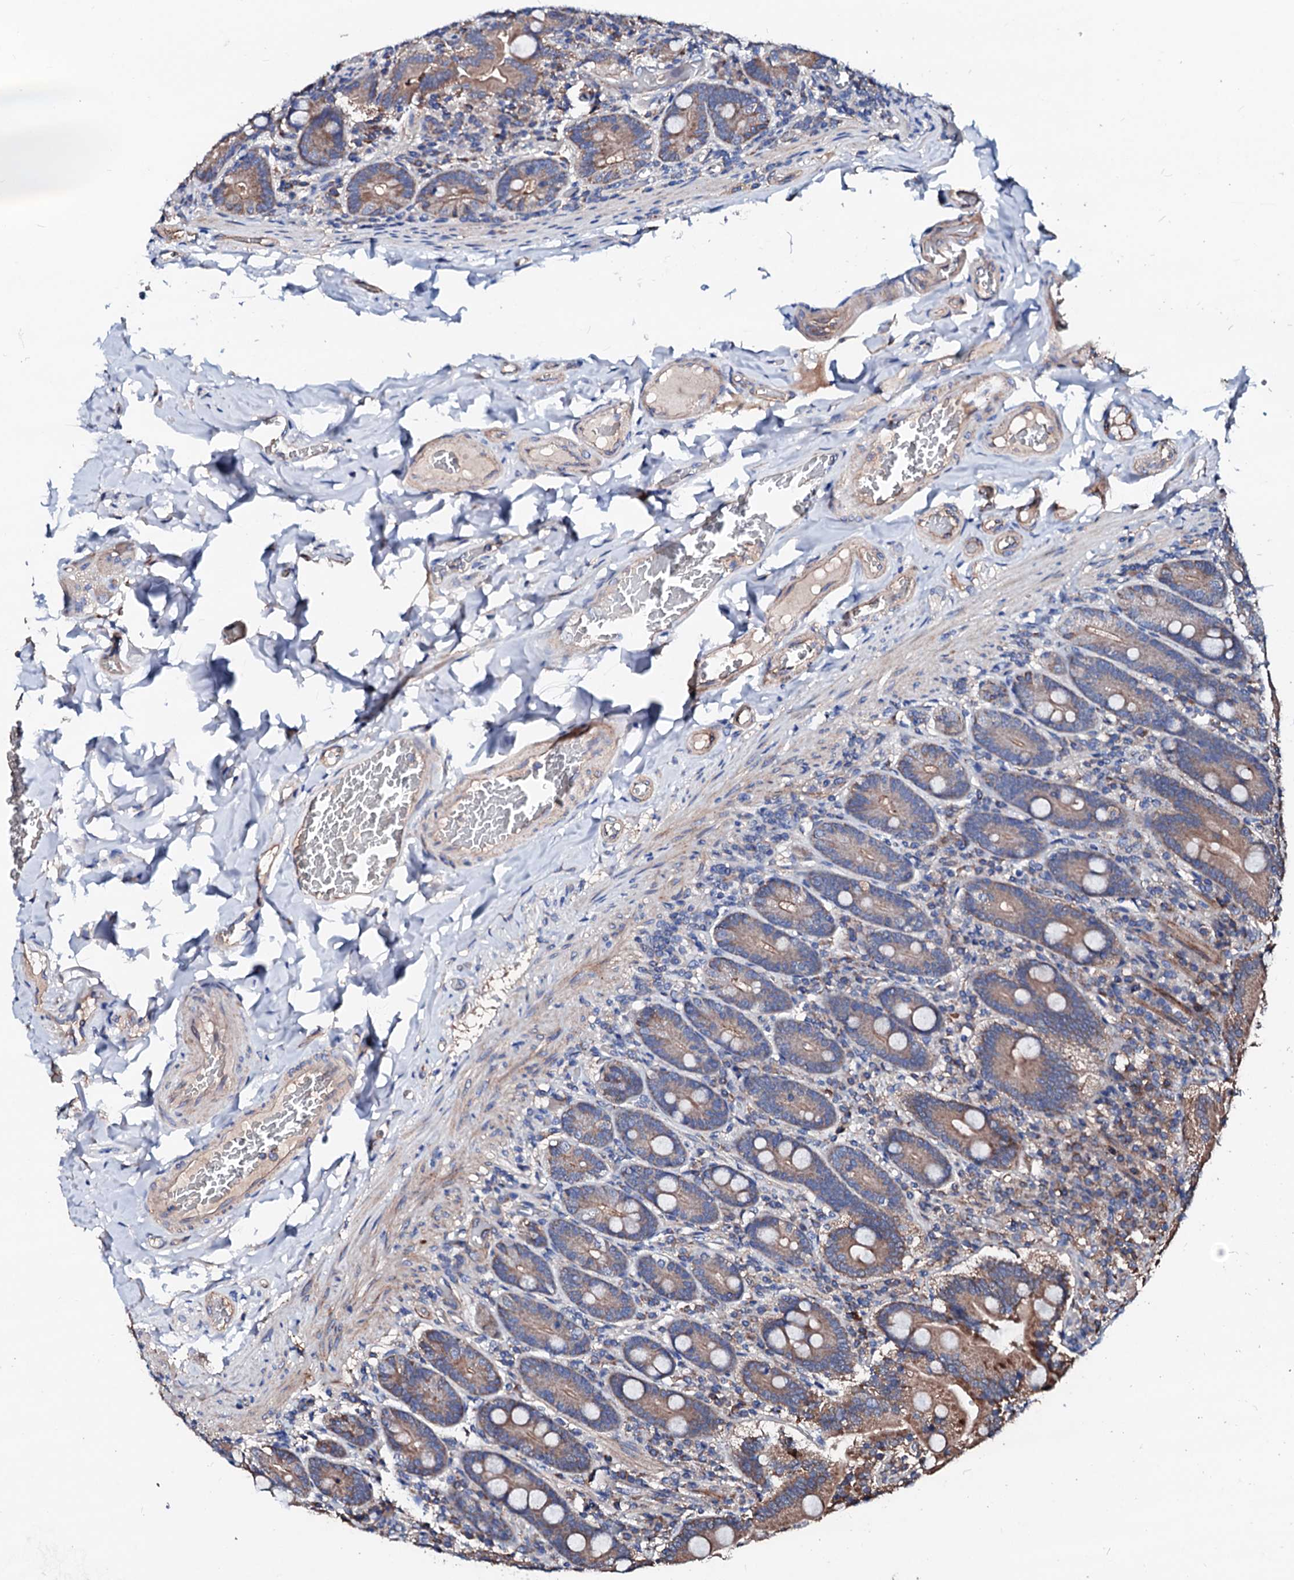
{"staining": {"intensity": "strong", "quantity": ">75%", "location": "cytoplasmic/membranous"}, "tissue": "duodenum", "cell_type": "Glandular cells", "image_type": "normal", "snomed": [{"axis": "morphology", "description": "Normal tissue, NOS"}, {"axis": "topography", "description": "Duodenum"}], "caption": "Protein staining displays strong cytoplasmic/membranous positivity in about >75% of glandular cells in normal duodenum. The staining was performed using DAB (3,3'-diaminobenzidine) to visualize the protein expression in brown, while the nuclei were stained in blue with hematoxylin (Magnification: 20x).", "gene": "TBCEL", "patient": {"sex": "female", "age": 62}}